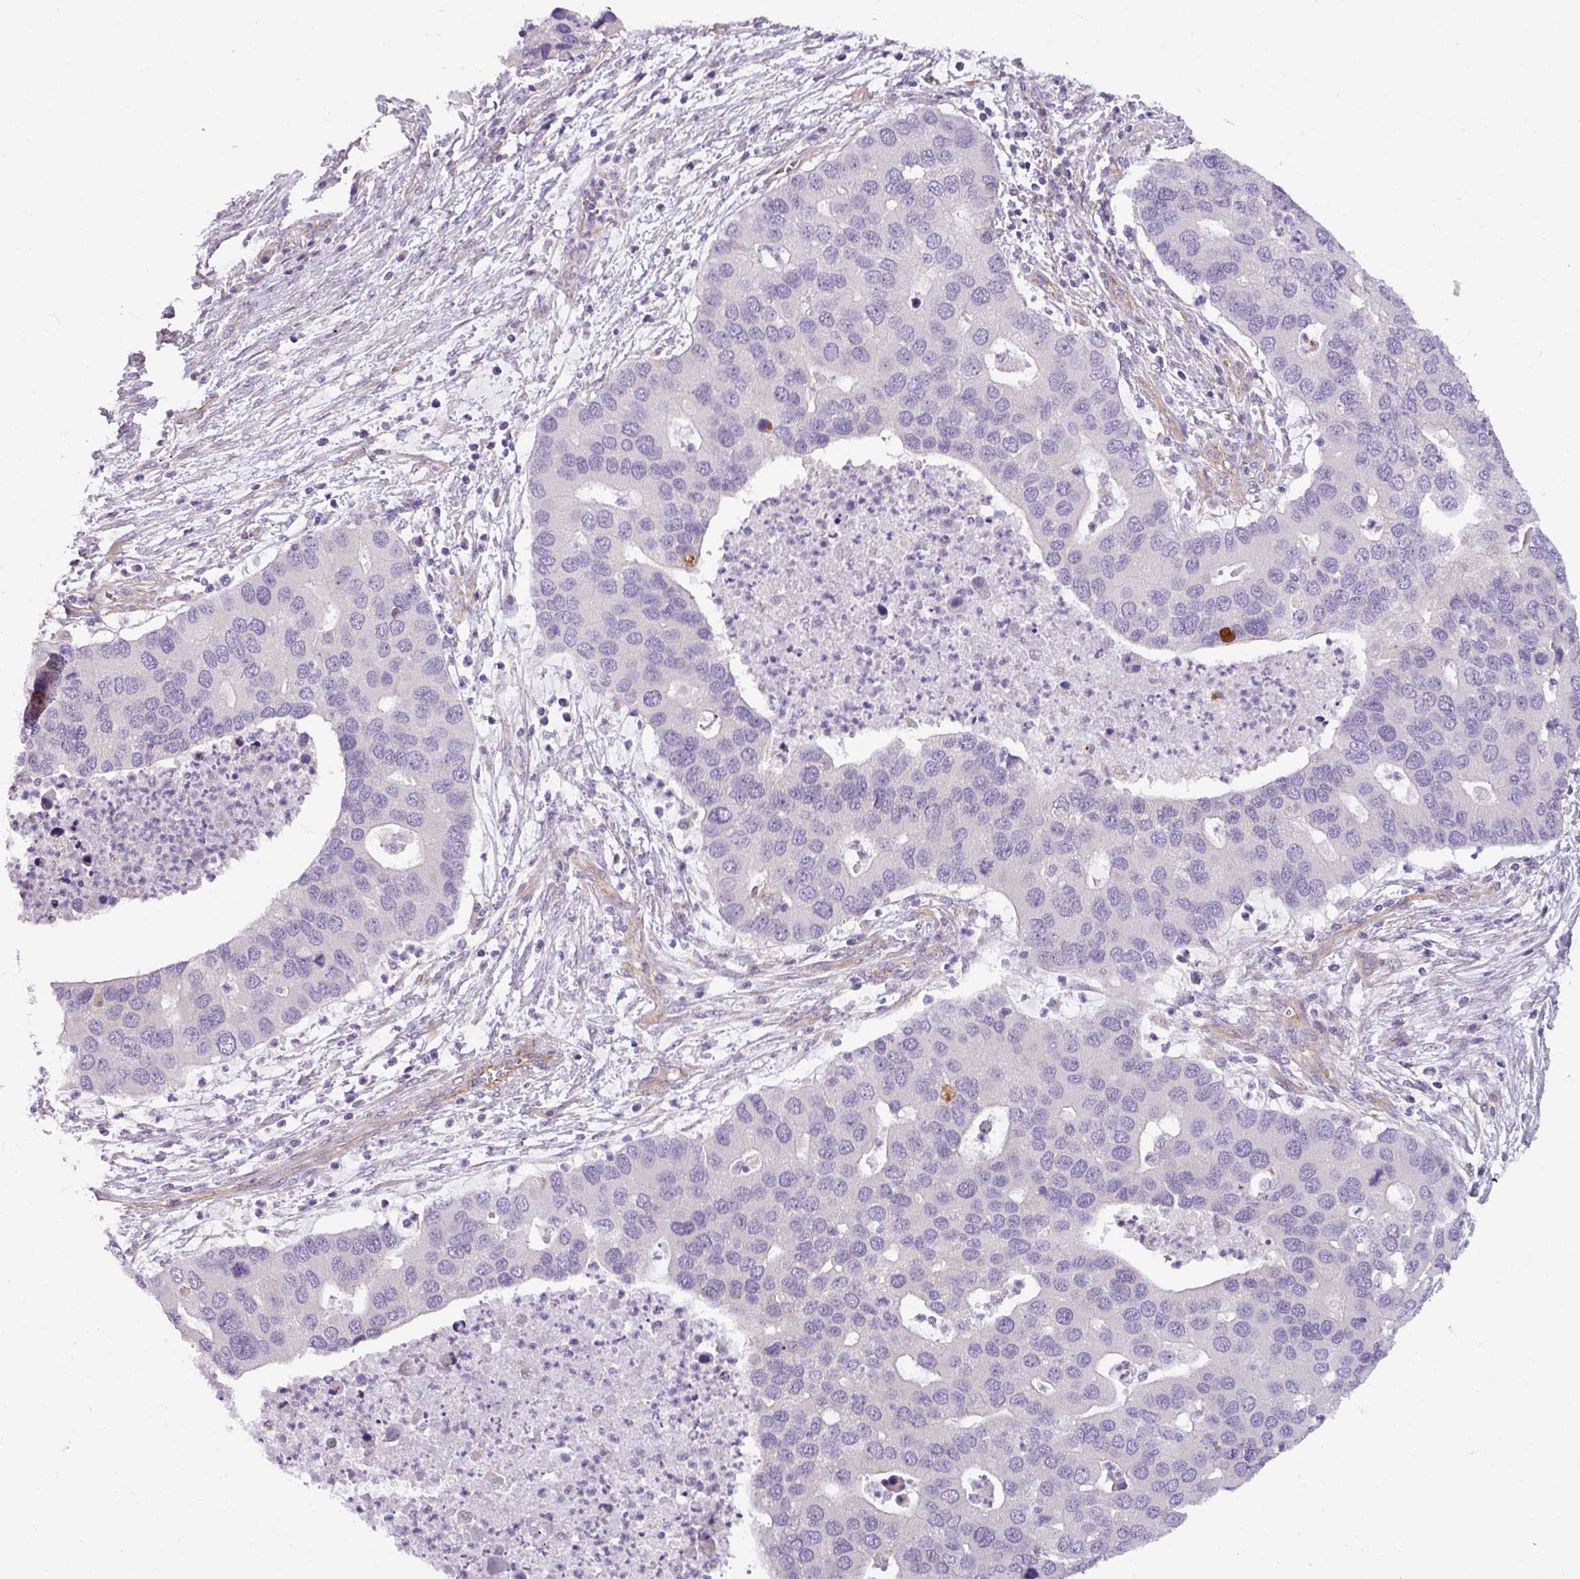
{"staining": {"intensity": "negative", "quantity": "none", "location": "none"}, "tissue": "lung cancer", "cell_type": "Tumor cells", "image_type": "cancer", "snomed": [{"axis": "morphology", "description": "Aneuploidy"}, {"axis": "morphology", "description": "Adenocarcinoma, NOS"}, {"axis": "topography", "description": "Lymph node"}, {"axis": "topography", "description": "Lung"}], "caption": "Tumor cells are negative for brown protein staining in lung cancer.", "gene": "BUD23", "patient": {"sex": "female", "age": 74}}